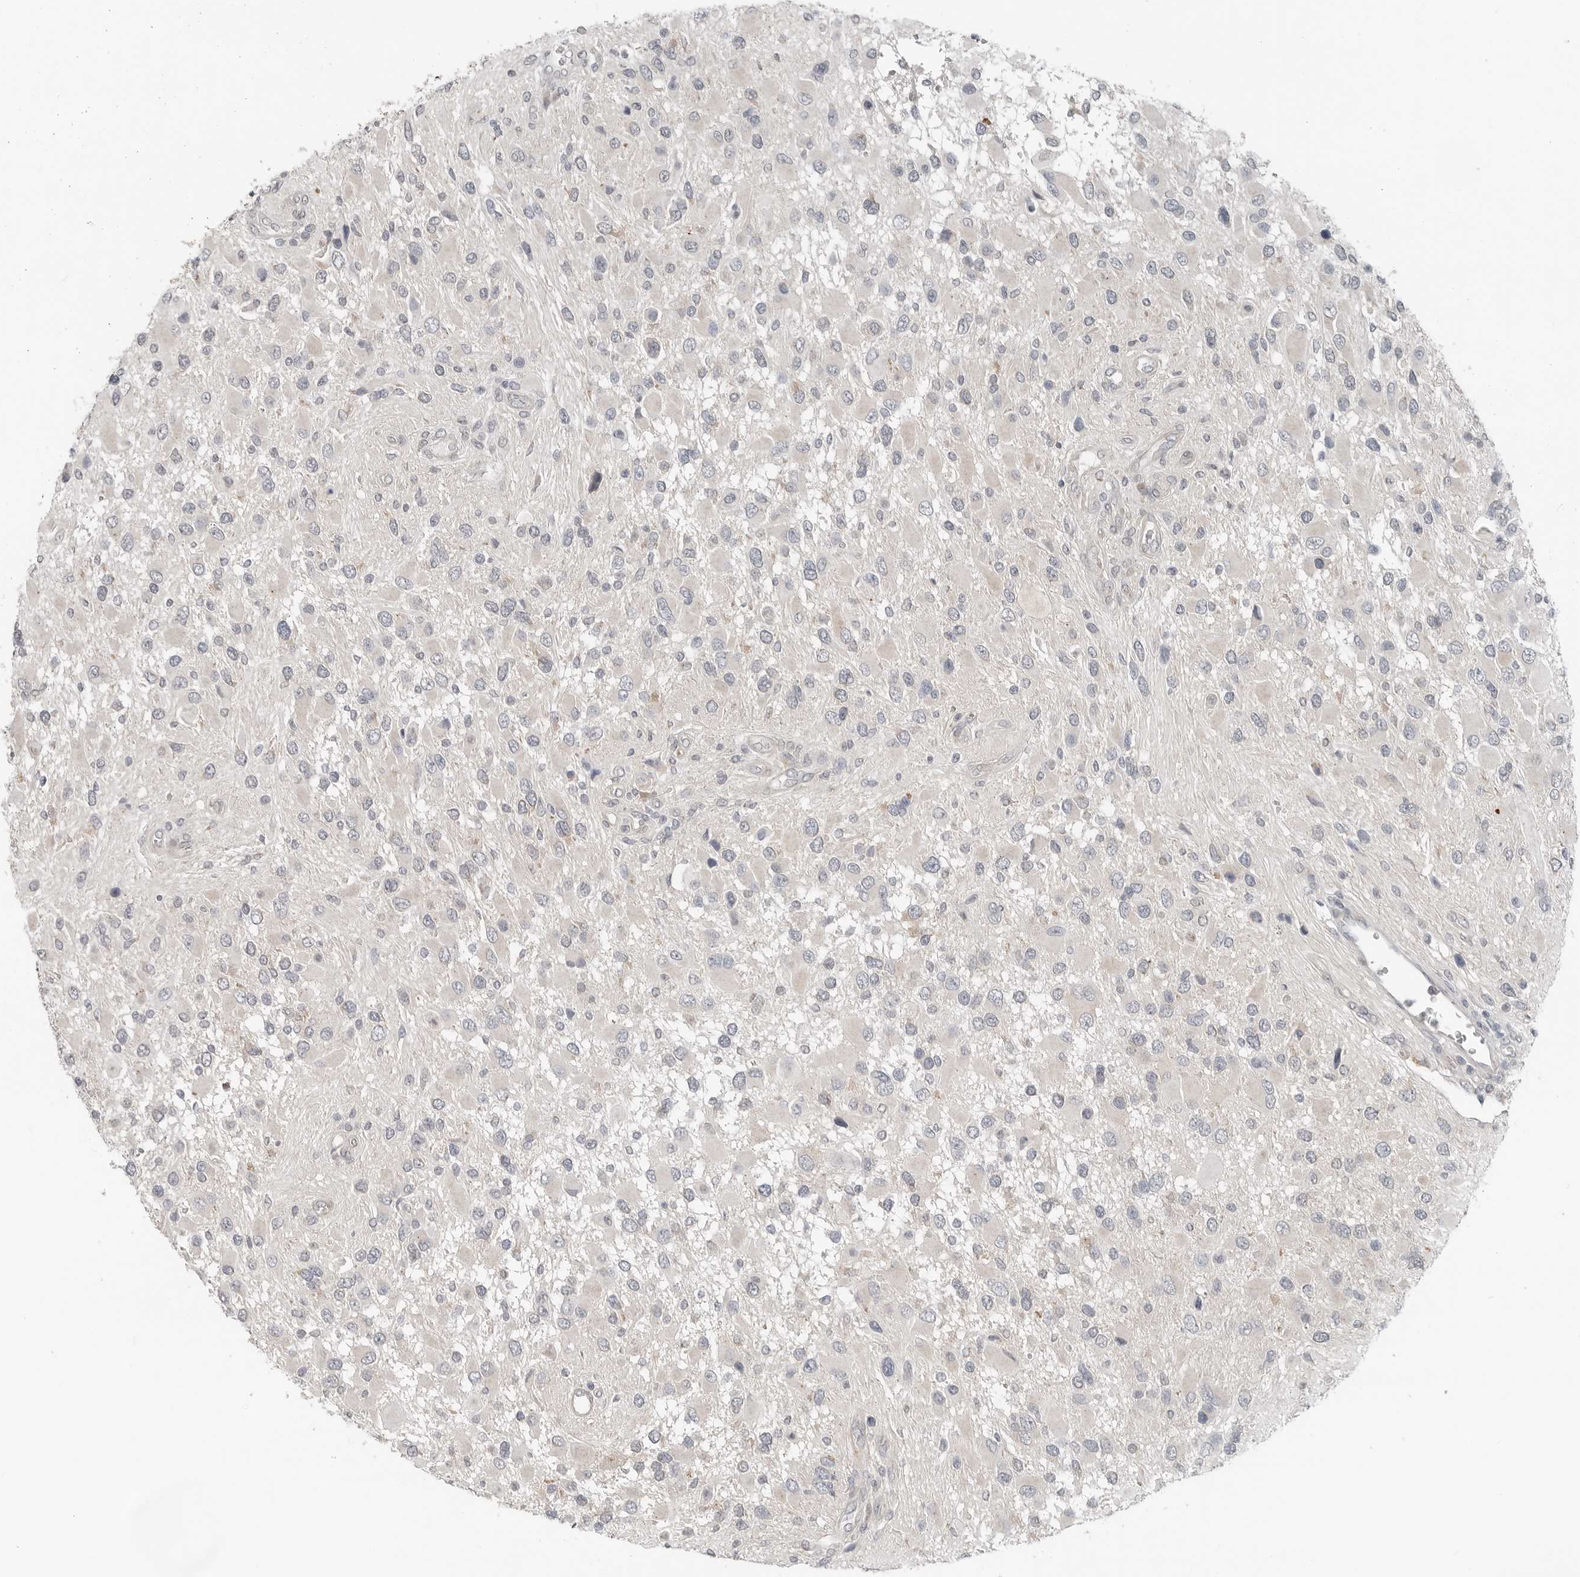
{"staining": {"intensity": "negative", "quantity": "none", "location": "none"}, "tissue": "glioma", "cell_type": "Tumor cells", "image_type": "cancer", "snomed": [{"axis": "morphology", "description": "Glioma, malignant, High grade"}, {"axis": "topography", "description": "Brain"}], "caption": "A high-resolution histopathology image shows immunohistochemistry staining of glioma, which displays no significant staining in tumor cells. (Immunohistochemistry (ihc), brightfield microscopy, high magnification).", "gene": "FCRLB", "patient": {"sex": "male", "age": 53}}